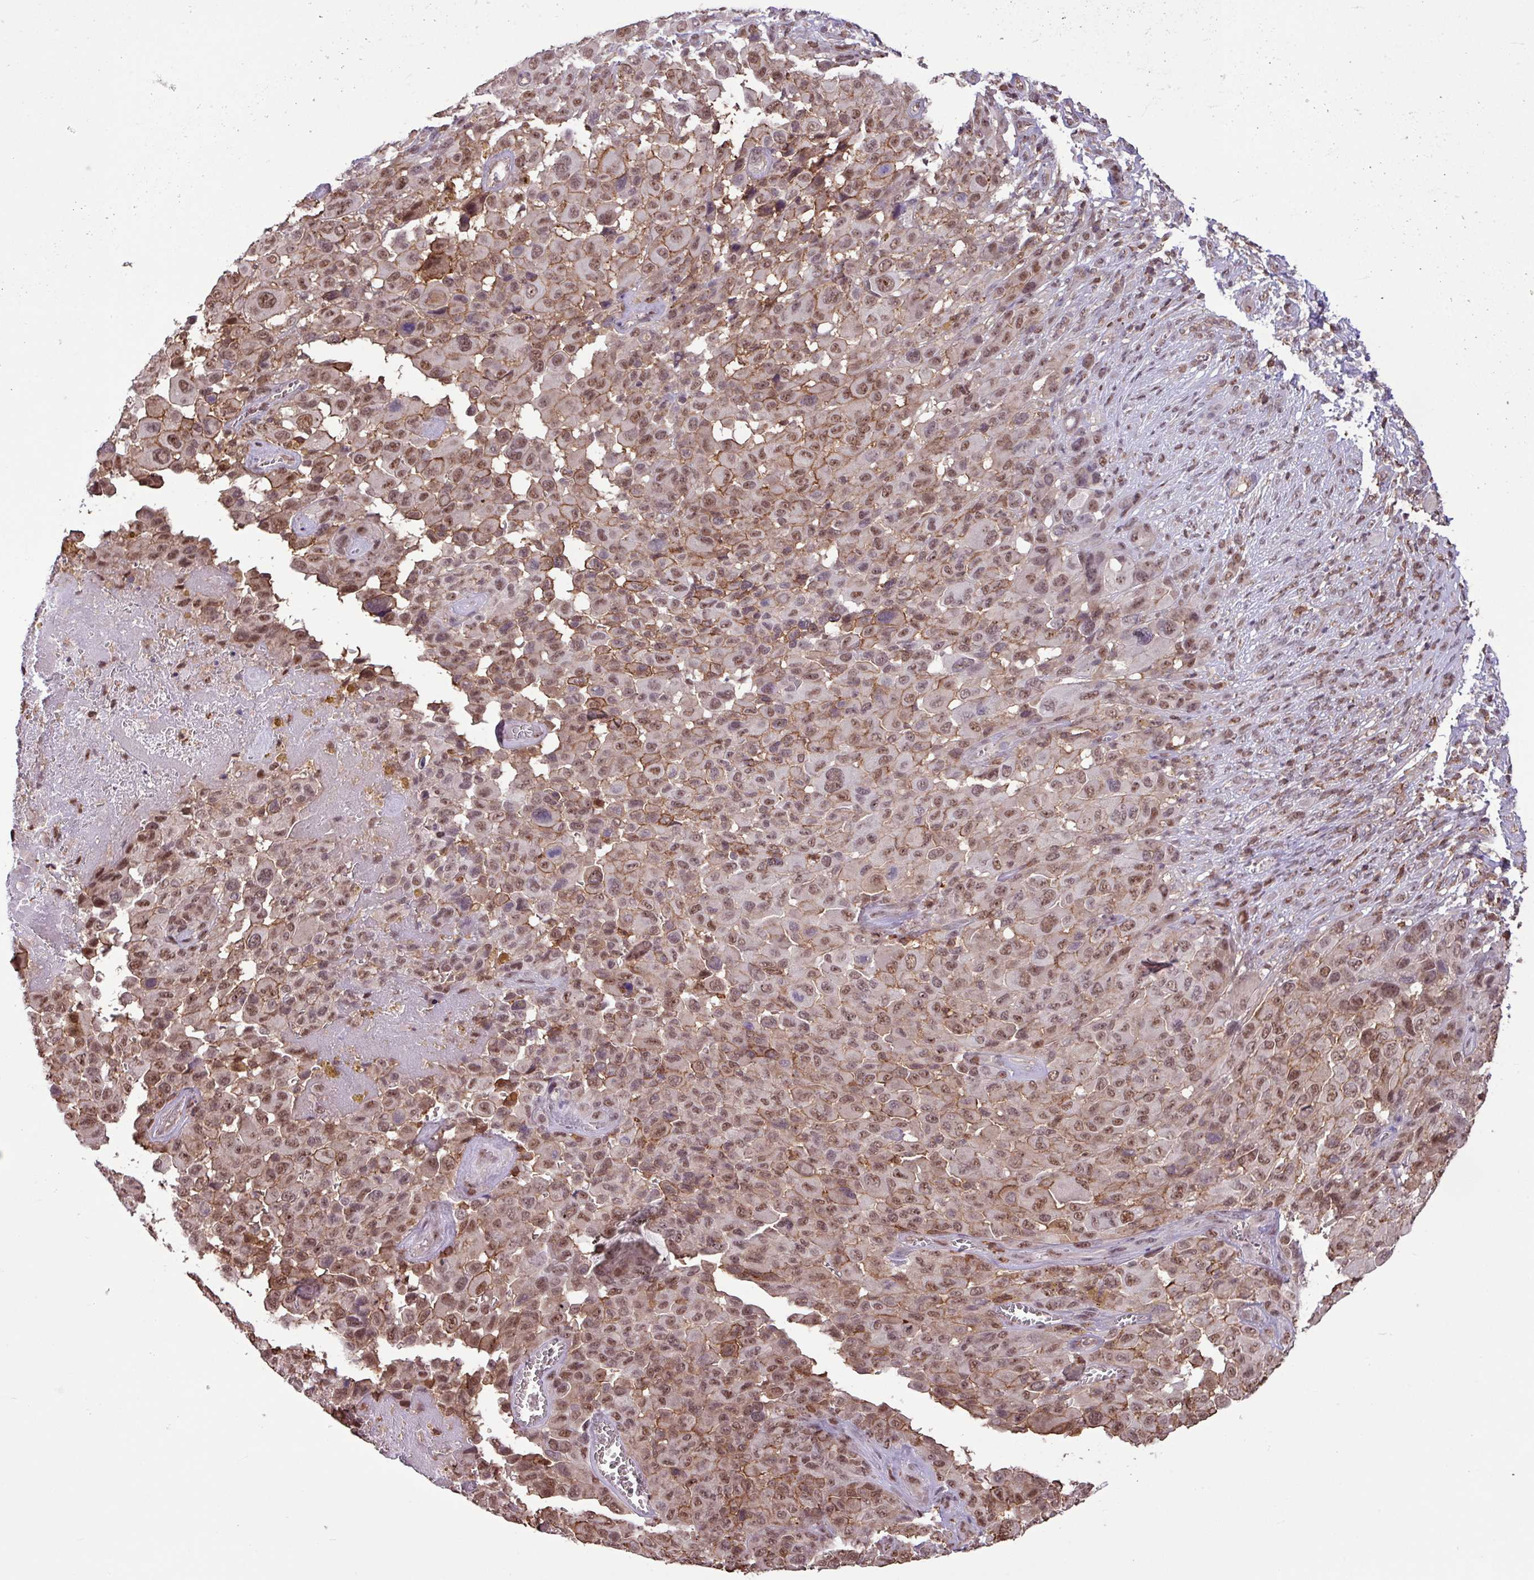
{"staining": {"intensity": "weak", "quantity": "25%-75%", "location": "nuclear"}, "tissue": "melanoma", "cell_type": "Tumor cells", "image_type": "cancer", "snomed": [{"axis": "morphology", "description": "Malignant melanoma, NOS"}, {"axis": "topography", "description": "Skin of trunk"}], "caption": "Immunohistochemistry (IHC) of human malignant melanoma exhibits low levels of weak nuclear staining in about 25%-75% of tumor cells.", "gene": "GON7", "patient": {"sex": "male", "age": 71}}